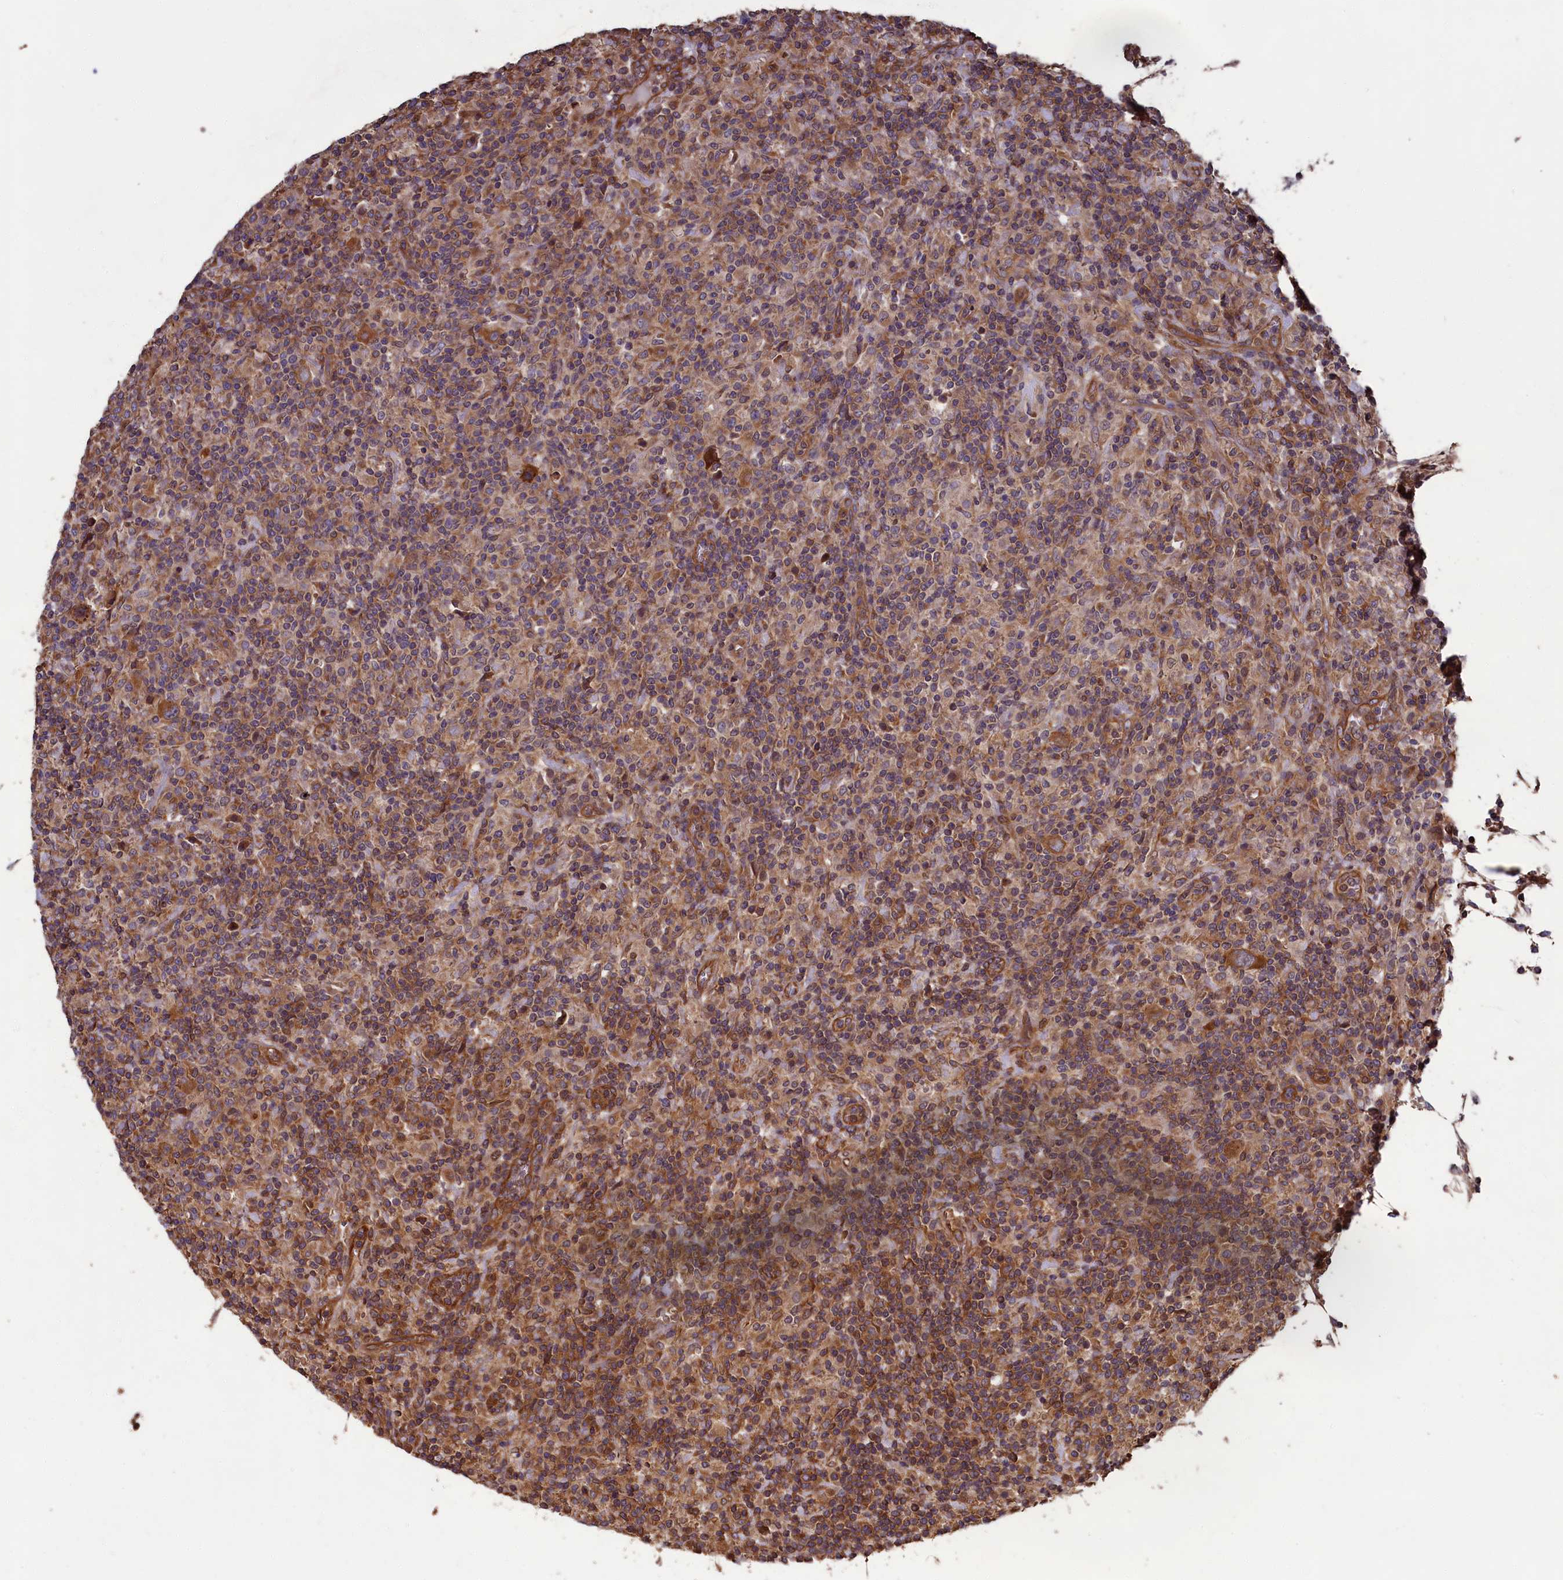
{"staining": {"intensity": "moderate", "quantity": ">75%", "location": "cytoplasmic/membranous"}, "tissue": "lymphoma", "cell_type": "Tumor cells", "image_type": "cancer", "snomed": [{"axis": "morphology", "description": "Hodgkin's disease, NOS"}, {"axis": "topography", "description": "Lymph node"}], "caption": "Human Hodgkin's disease stained with a brown dye demonstrates moderate cytoplasmic/membranous positive expression in approximately >75% of tumor cells.", "gene": "CCDC124", "patient": {"sex": "male", "age": 70}}